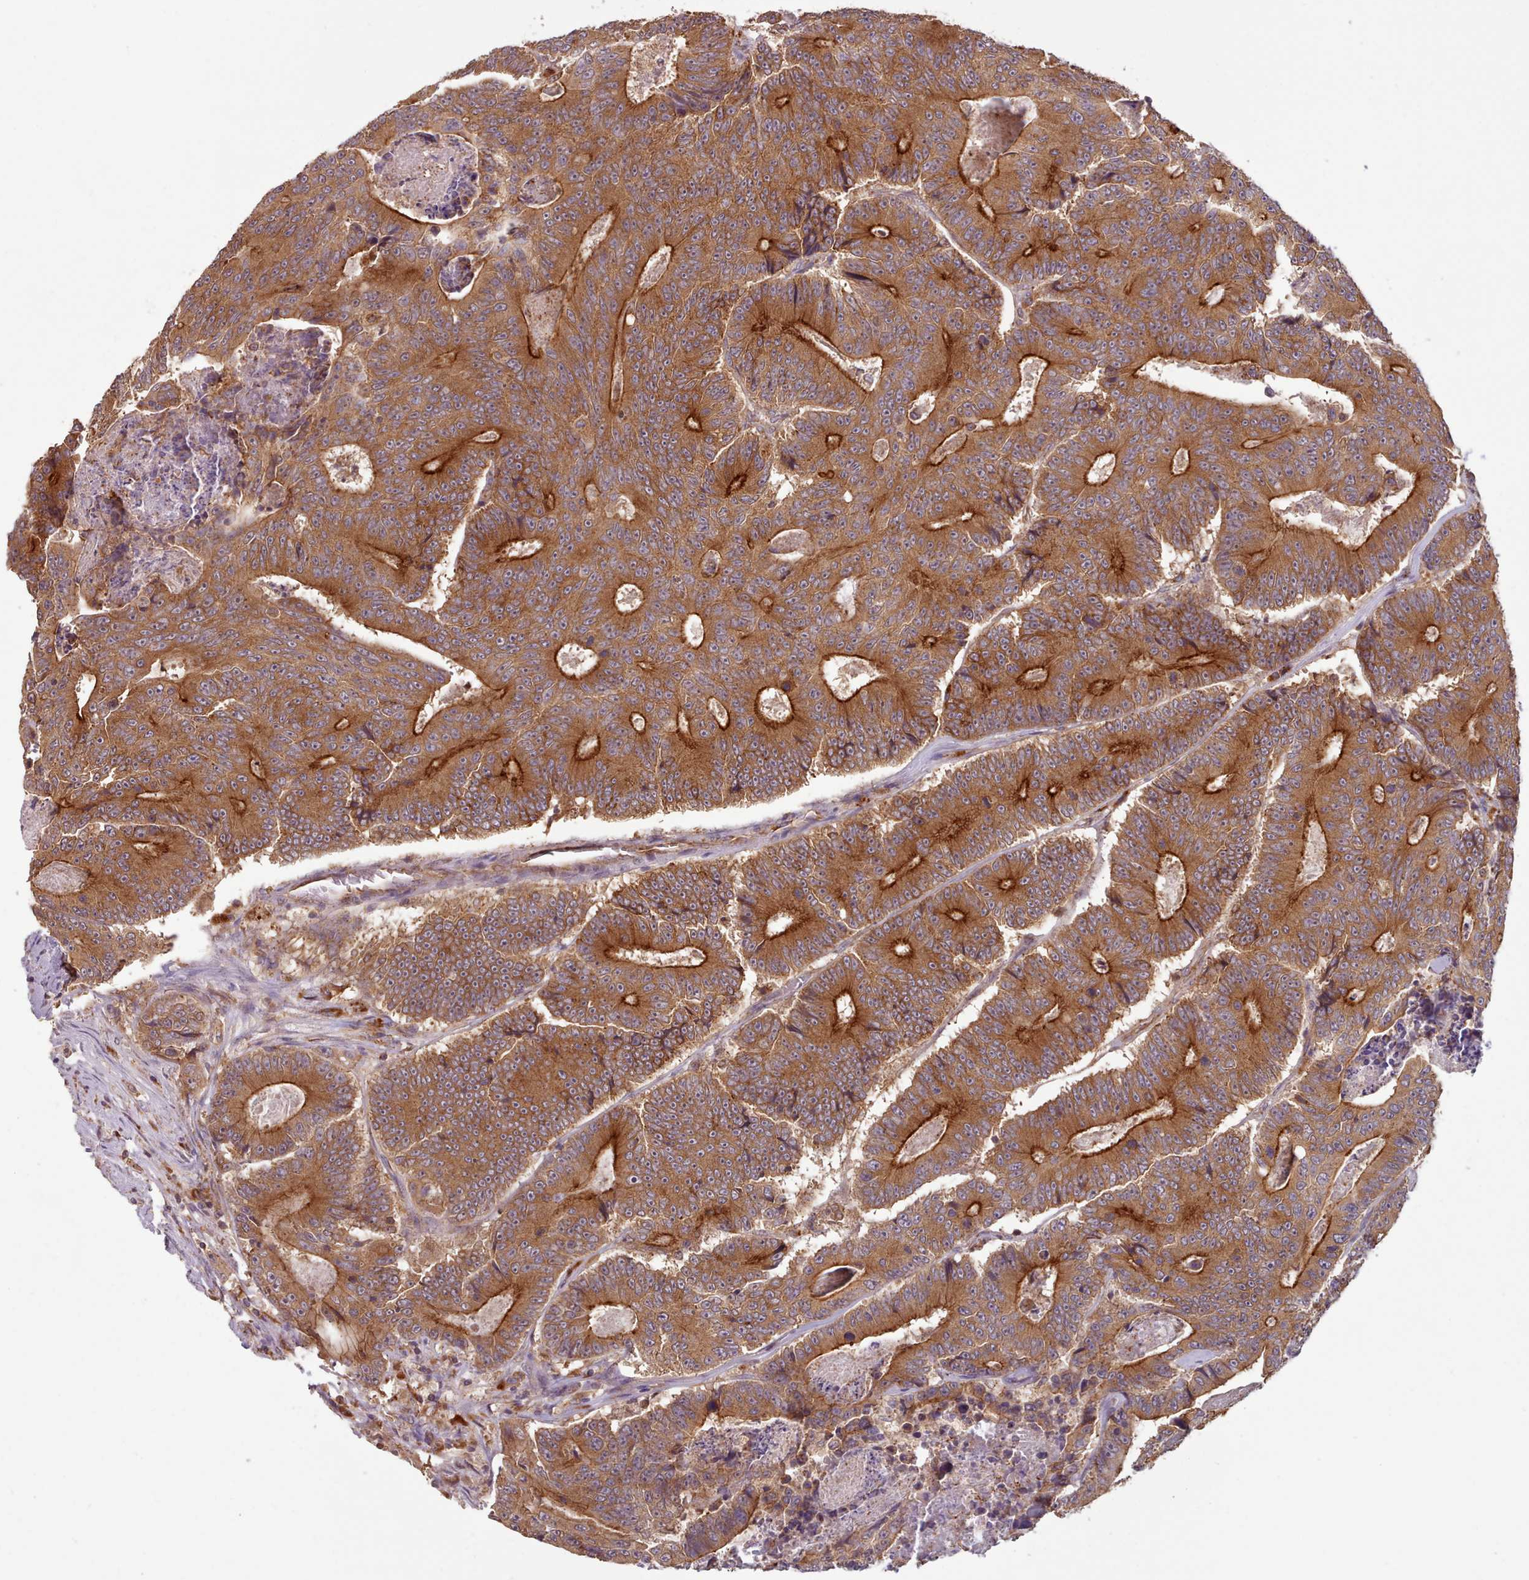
{"staining": {"intensity": "strong", "quantity": ">75%", "location": "cytoplasmic/membranous"}, "tissue": "colorectal cancer", "cell_type": "Tumor cells", "image_type": "cancer", "snomed": [{"axis": "morphology", "description": "Adenocarcinoma, NOS"}, {"axis": "topography", "description": "Colon"}], "caption": "This is an image of IHC staining of colorectal cancer, which shows strong expression in the cytoplasmic/membranous of tumor cells.", "gene": "CRYBG1", "patient": {"sex": "male", "age": 83}}